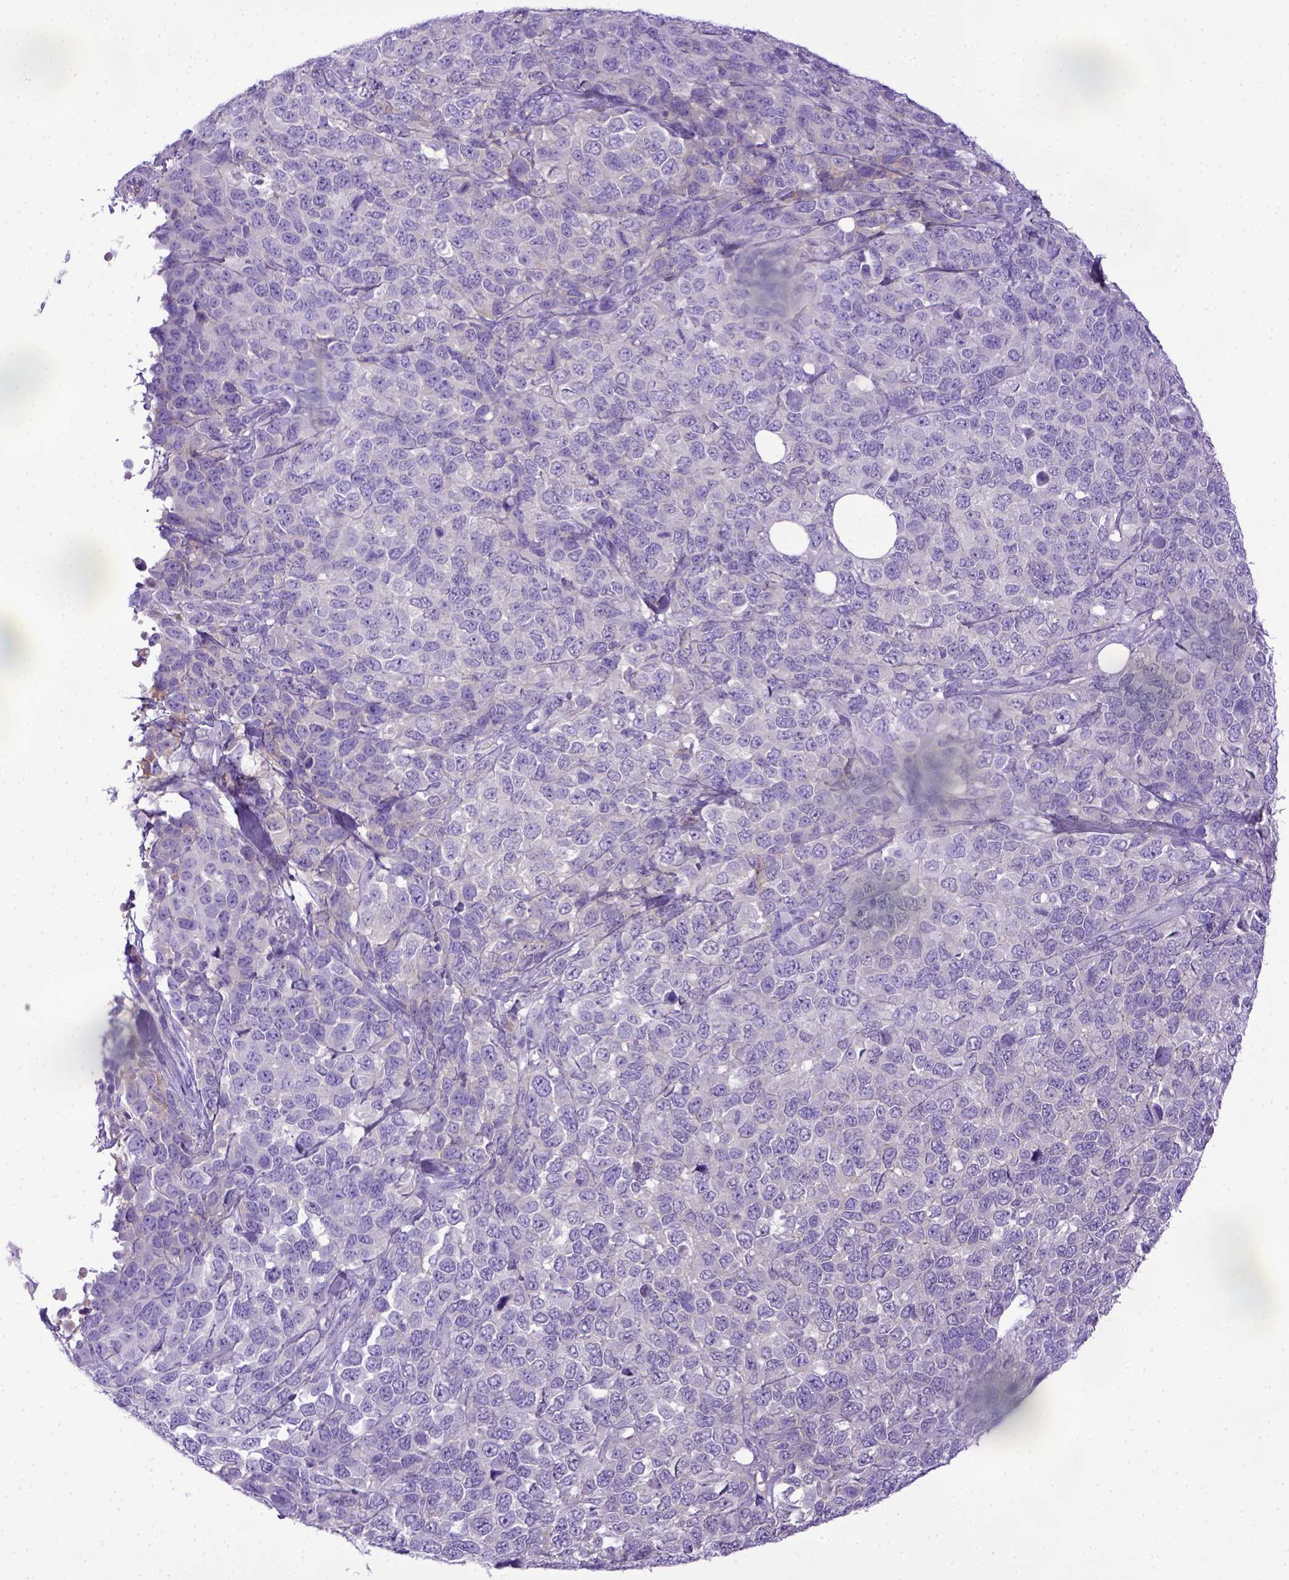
{"staining": {"intensity": "negative", "quantity": "none", "location": "none"}, "tissue": "melanoma", "cell_type": "Tumor cells", "image_type": "cancer", "snomed": [{"axis": "morphology", "description": "Malignant melanoma, Metastatic site"}, {"axis": "topography", "description": "Skin"}], "caption": "The histopathology image shows no staining of tumor cells in melanoma.", "gene": "ITIH4", "patient": {"sex": "male", "age": 84}}